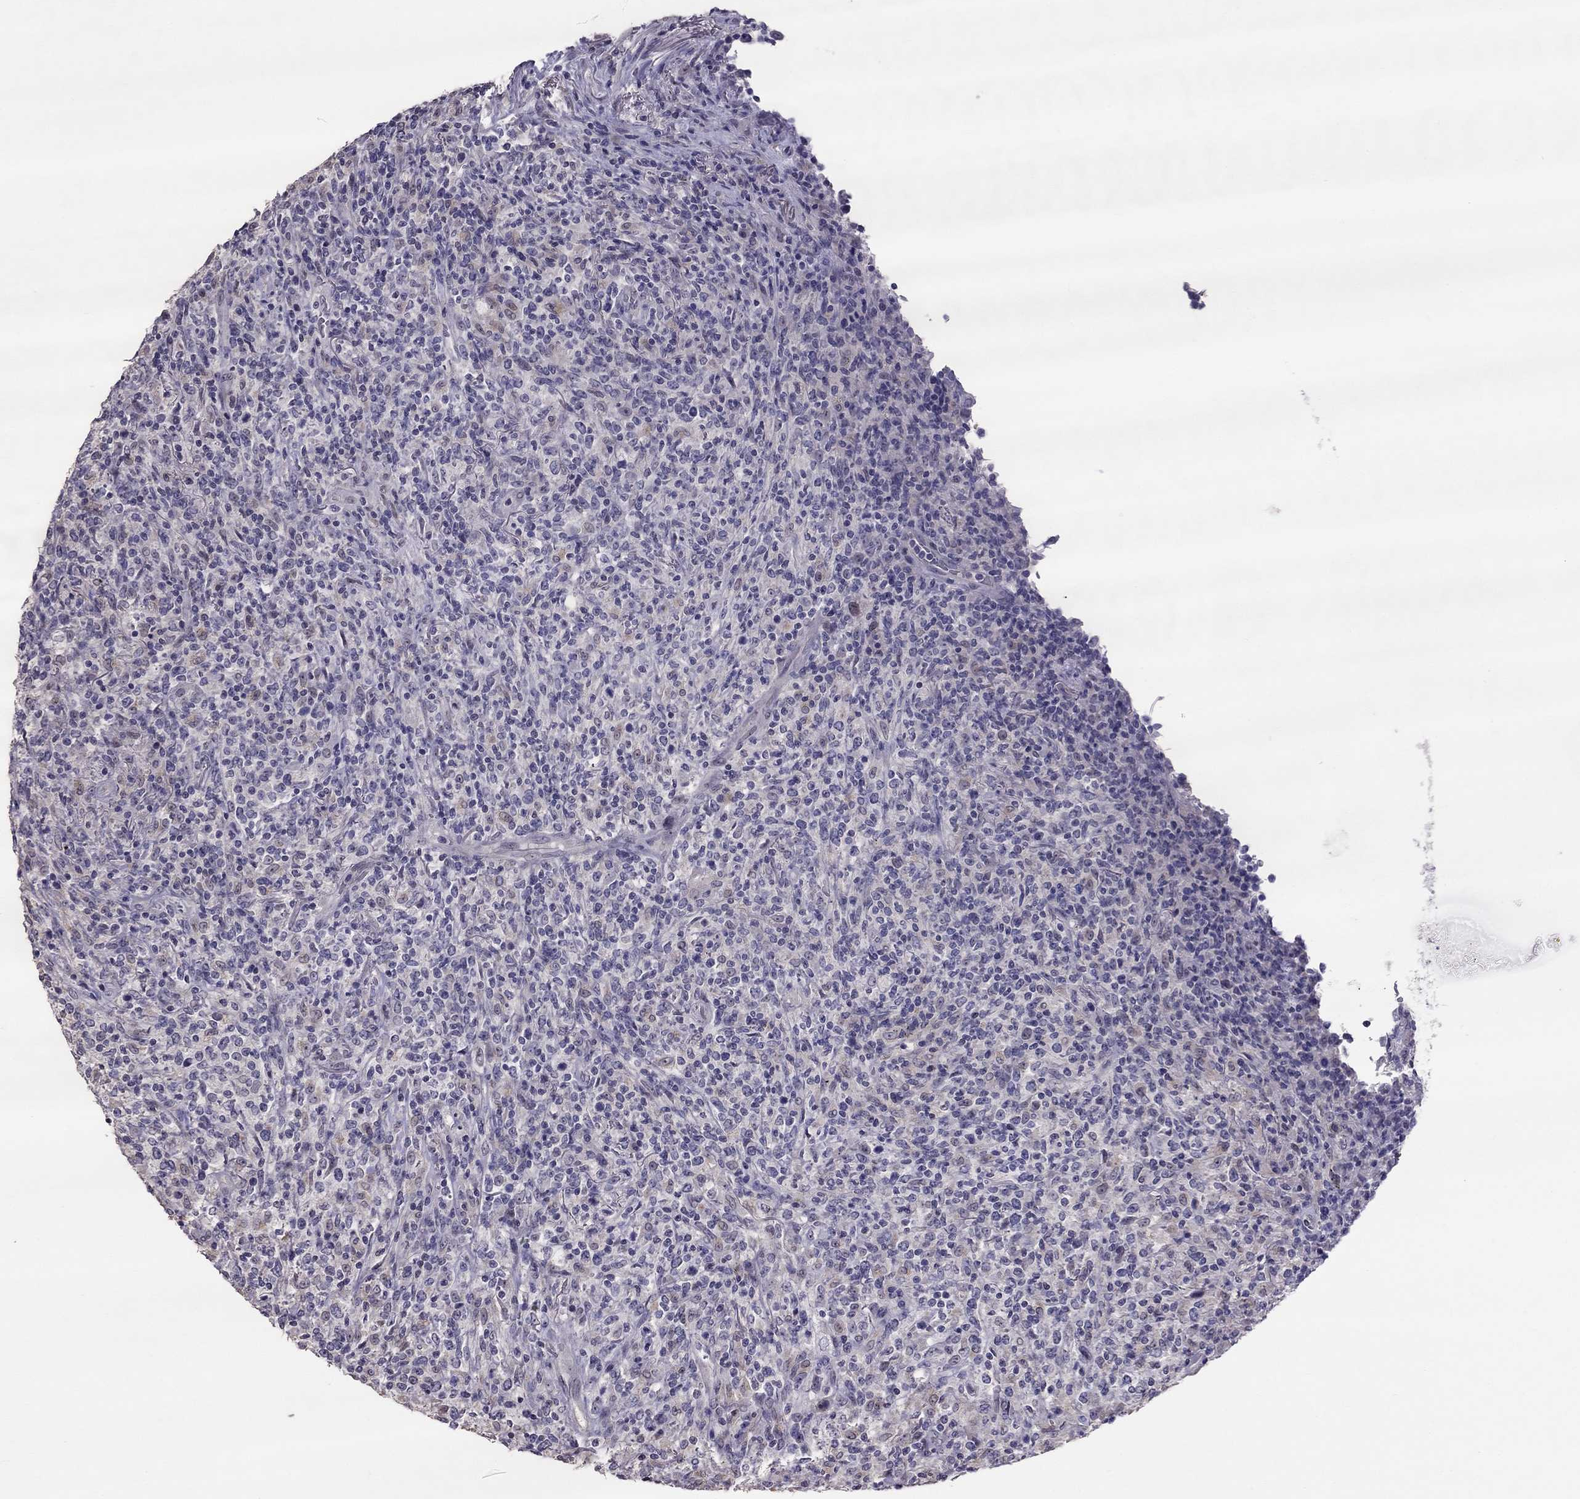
{"staining": {"intensity": "negative", "quantity": "none", "location": "none"}, "tissue": "lymphoma", "cell_type": "Tumor cells", "image_type": "cancer", "snomed": [{"axis": "morphology", "description": "Malignant lymphoma, non-Hodgkin's type, High grade"}, {"axis": "topography", "description": "Lung"}], "caption": "Immunohistochemistry (IHC) photomicrograph of human high-grade malignant lymphoma, non-Hodgkin's type stained for a protein (brown), which reveals no staining in tumor cells.", "gene": "LRRC46", "patient": {"sex": "male", "age": 79}}